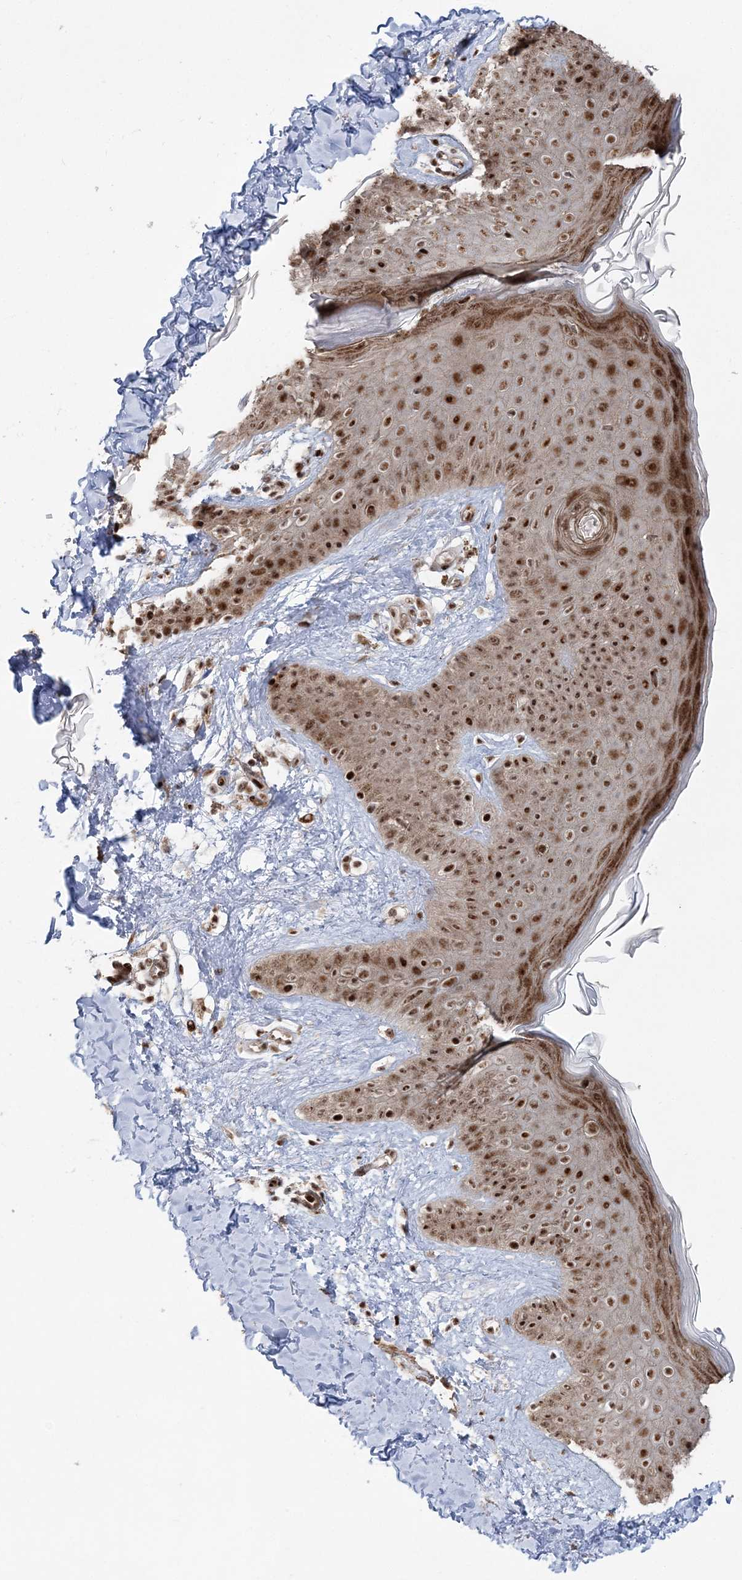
{"staining": {"intensity": "moderate", "quantity": ">75%", "location": "nuclear"}, "tissue": "skin", "cell_type": "Fibroblasts", "image_type": "normal", "snomed": [{"axis": "morphology", "description": "Normal tissue, NOS"}, {"axis": "topography", "description": "Skin"}], "caption": "Immunohistochemical staining of benign skin displays moderate nuclear protein expression in approximately >75% of fibroblasts. Nuclei are stained in blue.", "gene": "EXOSC8", "patient": {"sex": "male", "age": 52}}